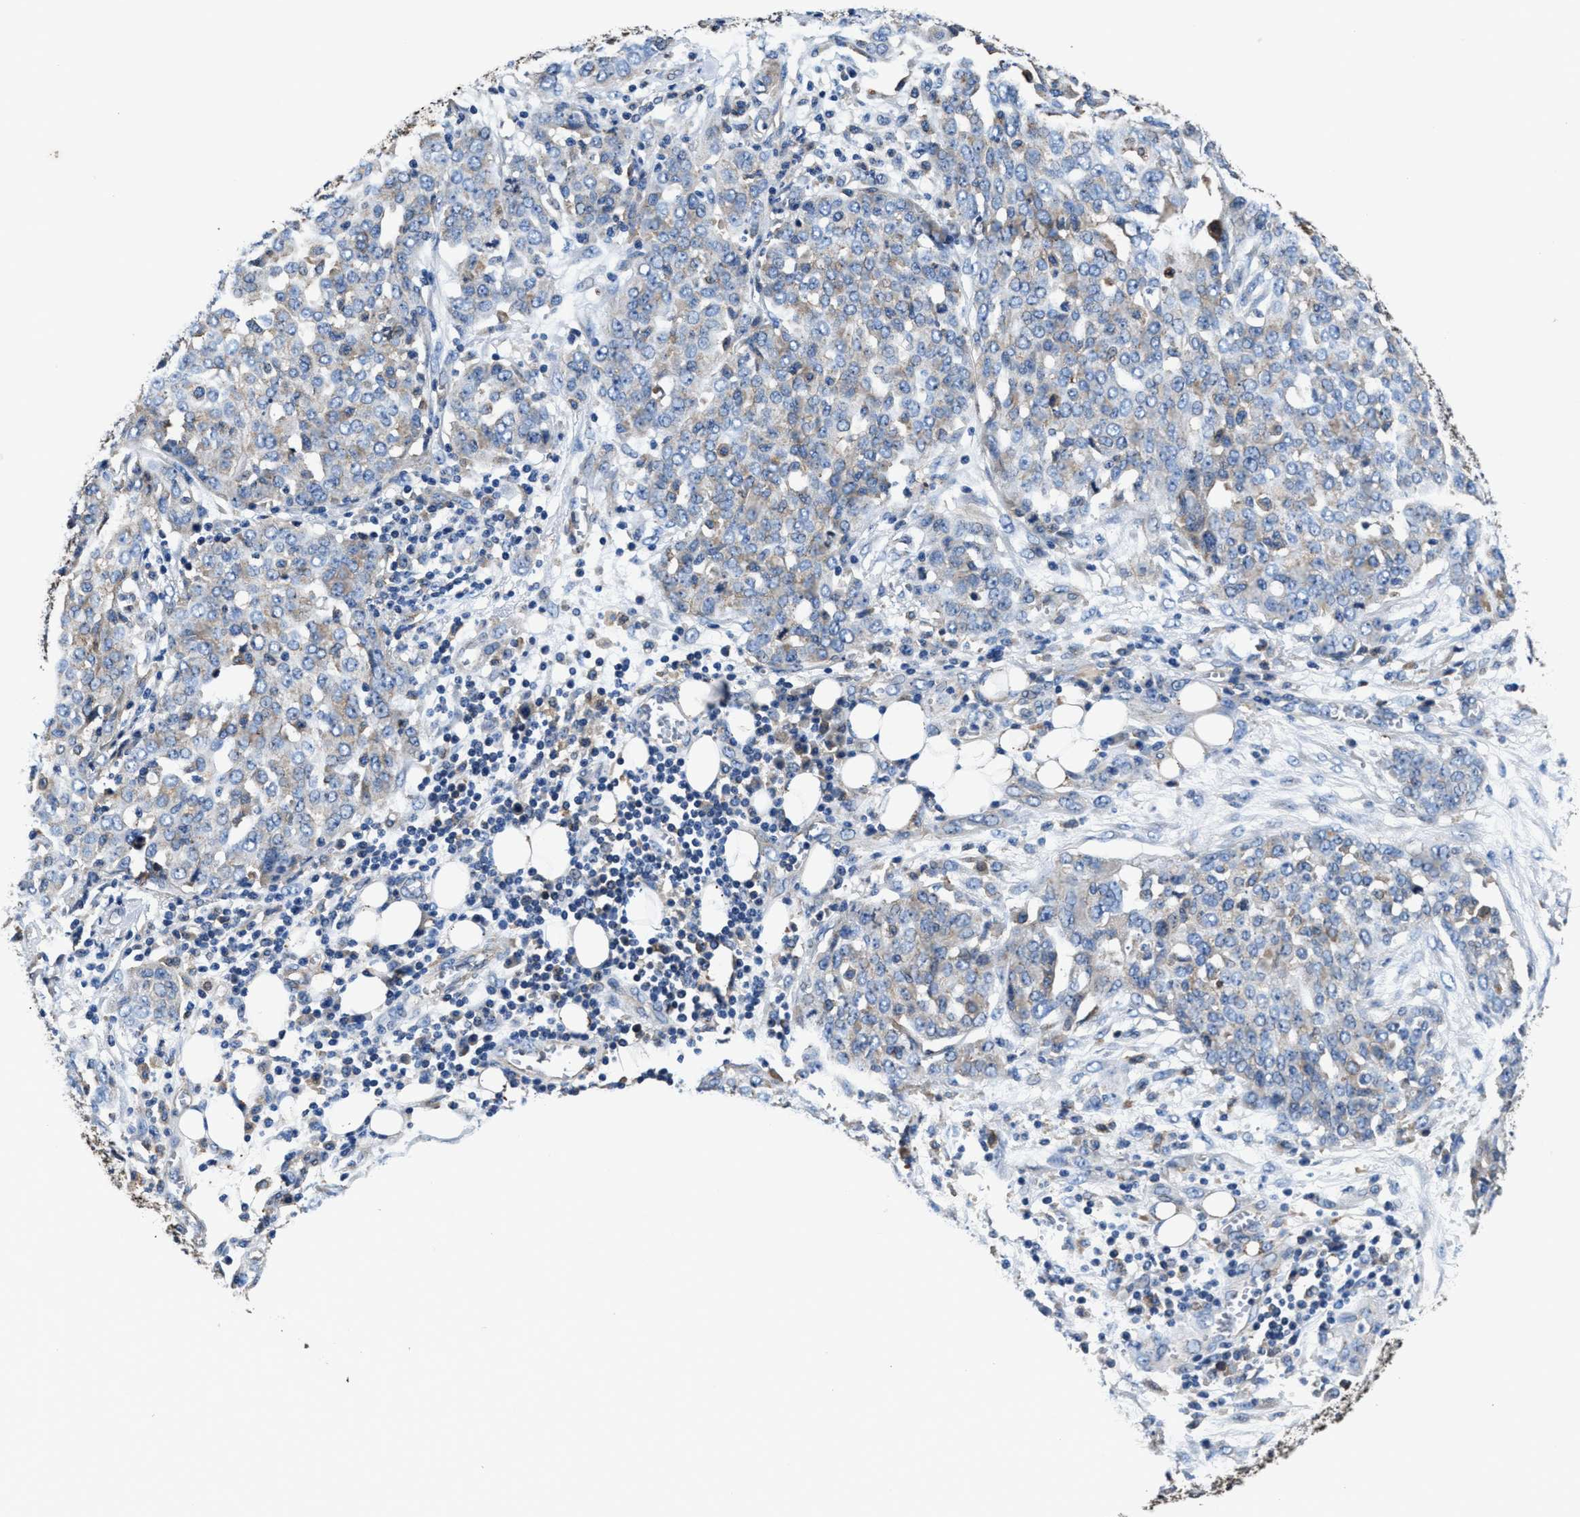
{"staining": {"intensity": "weak", "quantity": "<25%", "location": "cytoplasmic/membranous"}, "tissue": "ovarian cancer", "cell_type": "Tumor cells", "image_type": "cancer", "snomed": [{"axis": "morphology", "description": "Cystadenocarcinoma, serous, NOS"}, {"axis": "topography", "description": "Soft tissue"}, {"axis": "topography", "description": "Ovary"}], "caption": "Tumor cells are negative for brown protein staining in serous cystadenocarcinoma (ovarian). Brightfield microscopy of IHC stained with DAB (3,3'-diaminobenzidine) (brown) and hematoxylin (blue), captured at high magnification.", "gene": "PPP1R9B", "patient": {"sex": "female", "age": 57}}